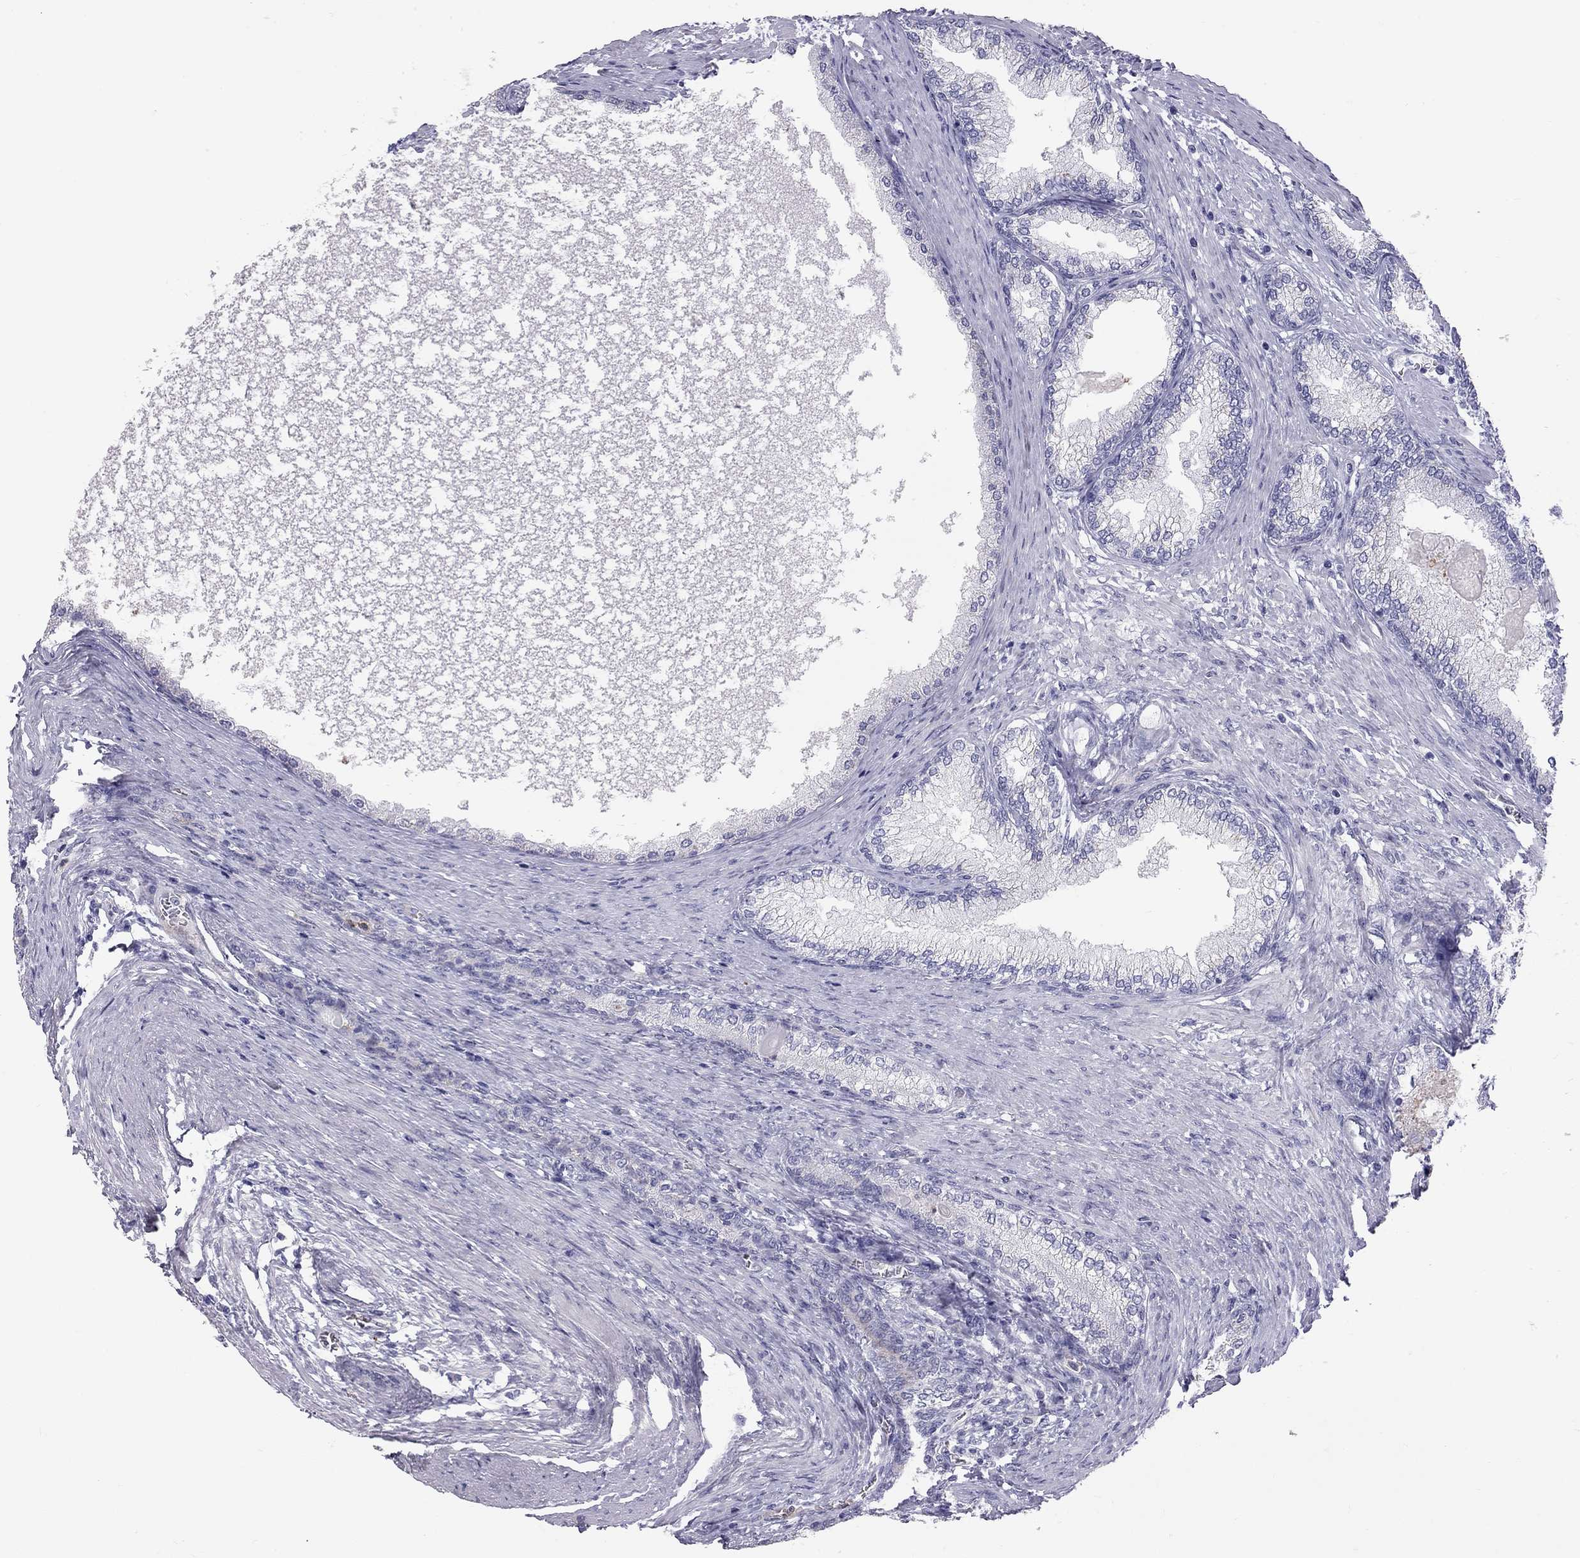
{"staining": {"intensity": "weak", "quantity": "<25%", "location": "cytoplasmic/membranous"}, "tissue": "prostate", "cell_type": "Glandular cells", "image_type": "normal", "snomed": [{"axis": "morphology", "description": "Normal tissue, NOS"}, {"axis": "topography", "description": "Prostate"}], "caption": "A high-resolution histopathology image shows immunohistochemistry (IHC) staining of normal prostate, which exhibits no significant positivity in glandular cells.", "gene": "TDRD6", "patient": {"sex": "male", "age": 72}}